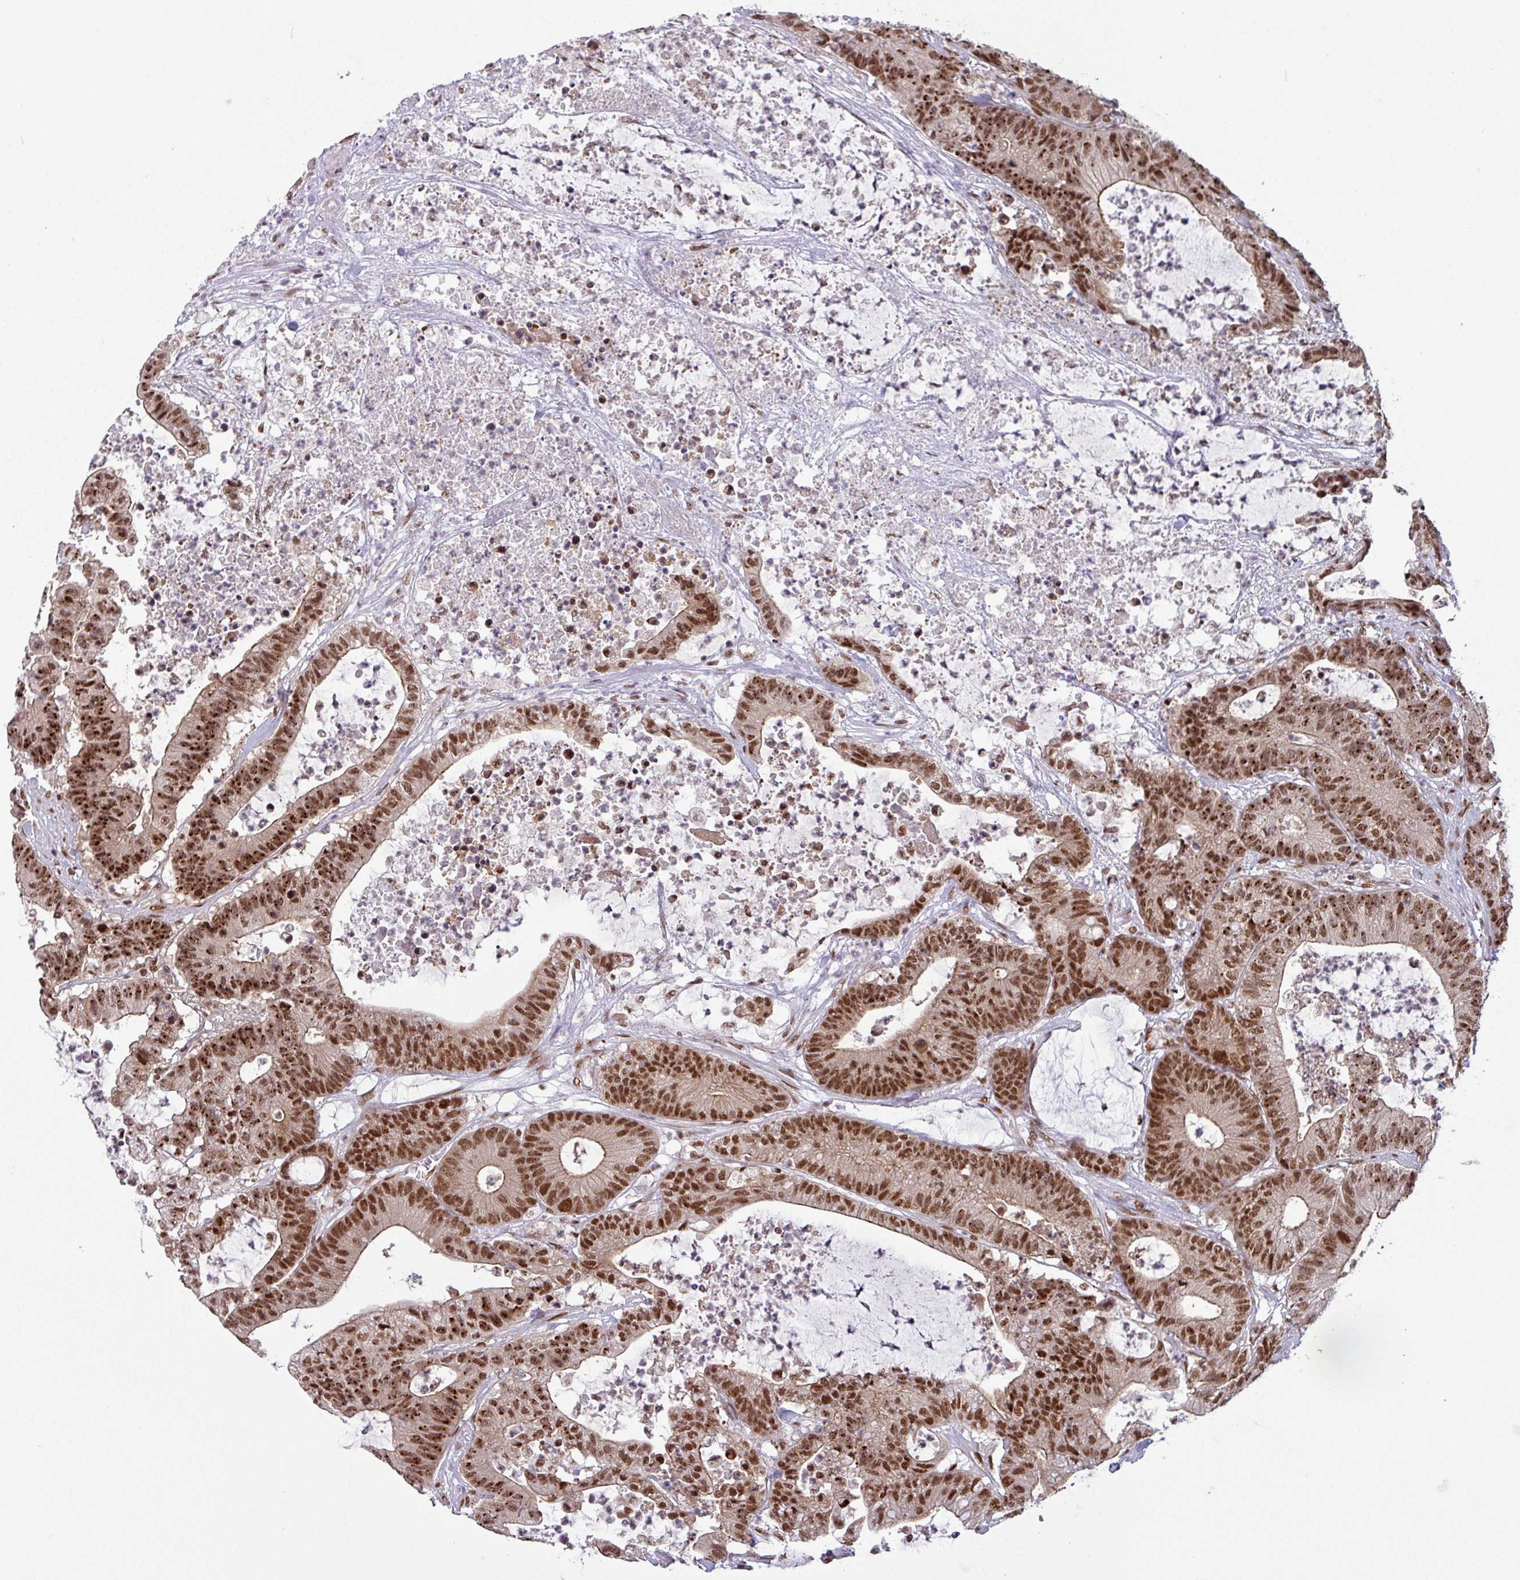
{"staining": {"intensity": "strong", "quantity": ">75%", "location": "nuclear"}, "tissue": "colorectal cancer", "cell_type": "Tumor cells", "image_type": "cancer", "snomed": [{"axis": "morphology", "description": "Adenocarcinoma, NOS"}, {"axis": "topography", "description": "Colon"}], "caption": "Adenocarcinoma (colorectal) stained for a protein reveals strong nuclear positivity in tumor cells.", "gene": "SRSF2", "patient": {"sex": "female", "age": 84}}